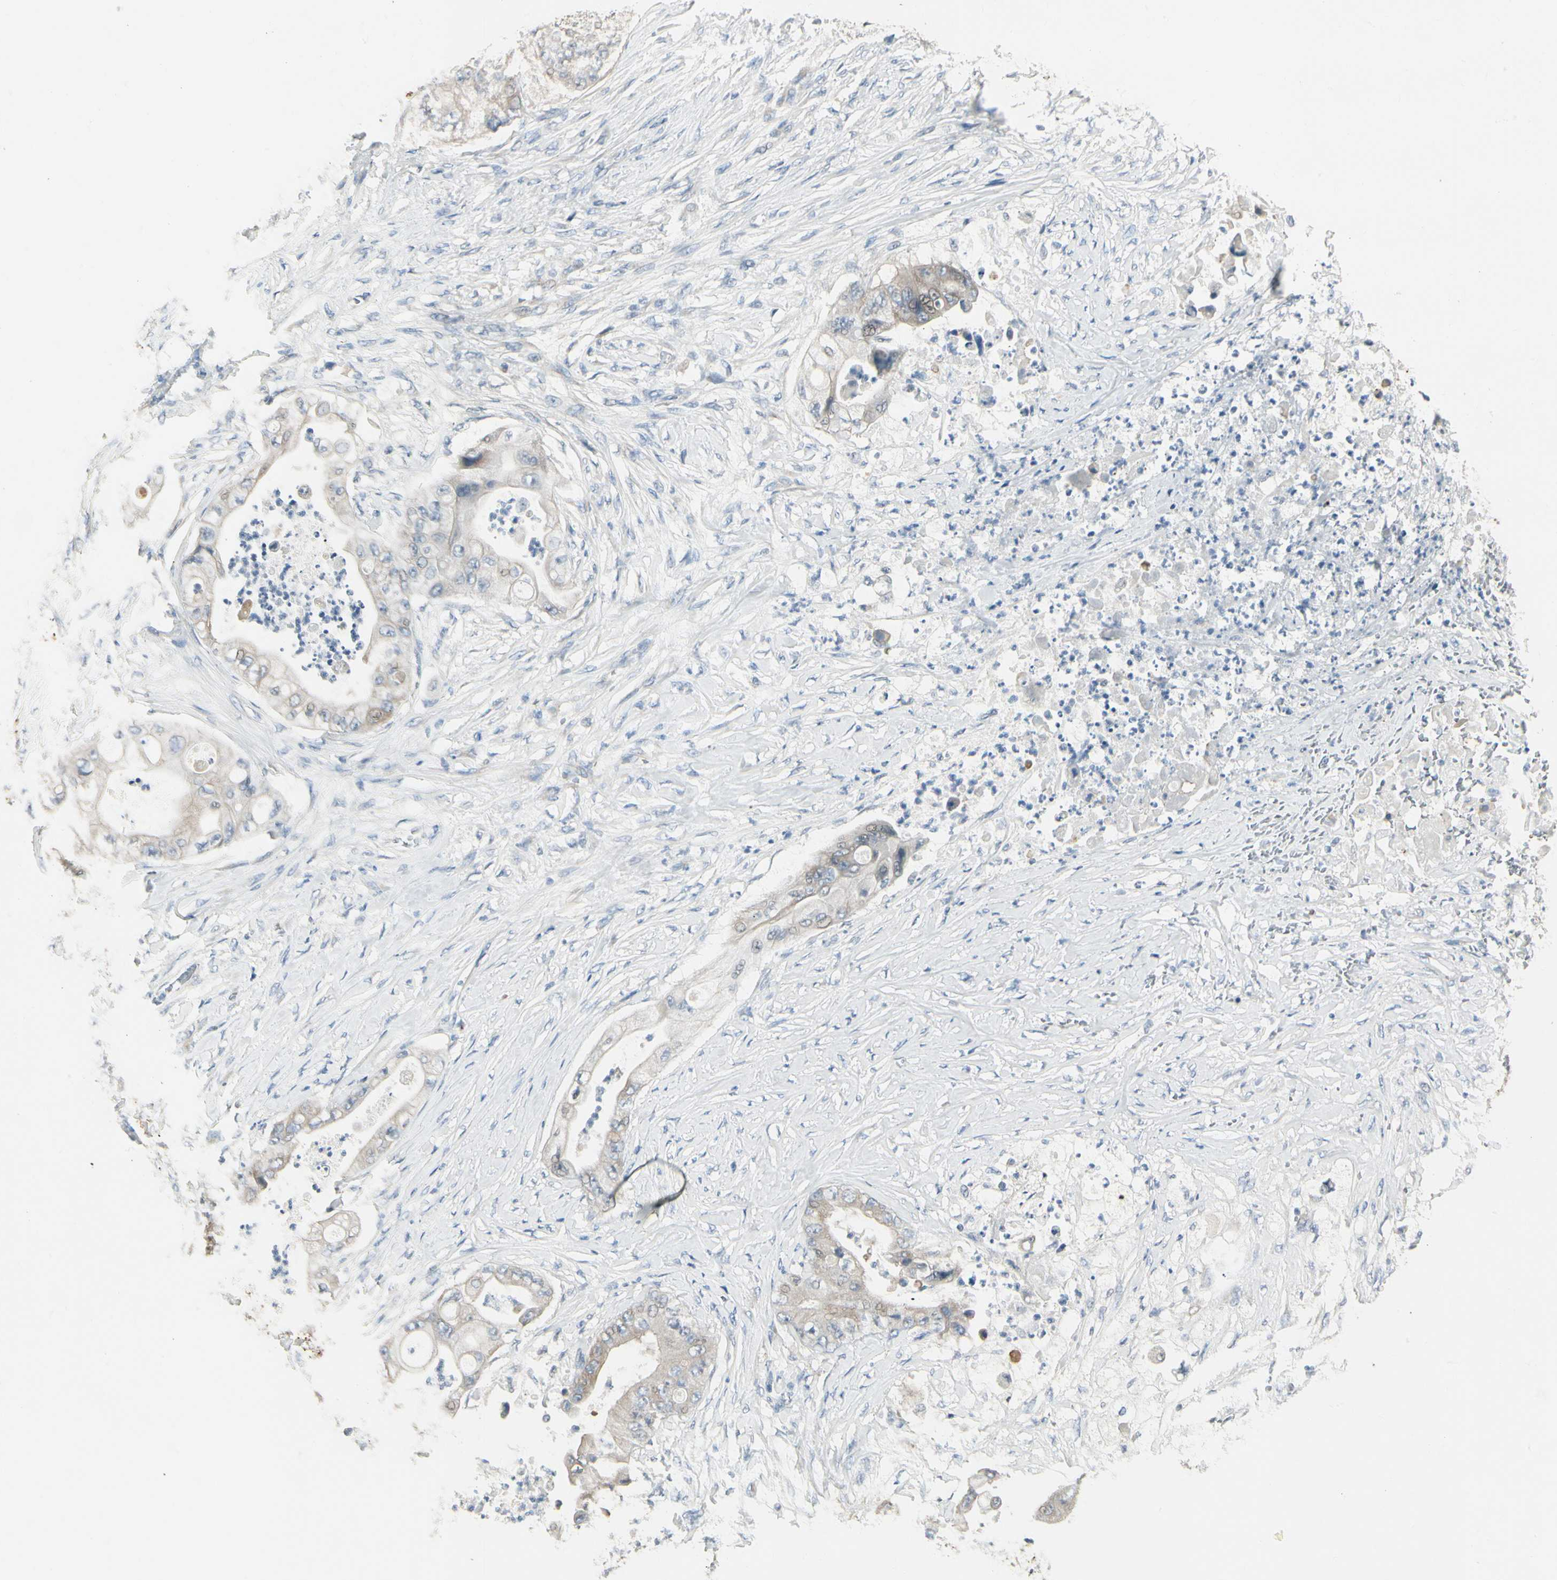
{"staining": {"intensity": "moderate", "quantity": ">75%", "location": "cytoplasmic/membranous"}, "tissue": "stomach cancer", "cell_type": "Tumor cells", "image_type": "cancer", "snomed": [{"axis": "morphology", "description": "Adenocarcinoma, NOS"}, {"axis": "topography", "description": "Stomach"}], "caption": "Protein staining of stomach adenocarcinoma tissue displays moderate cytoplasmic/membranous expression in about >75% of tumor cells.", "gene": "SPINK4", "patient": {"sex": "female", "age": 73}}